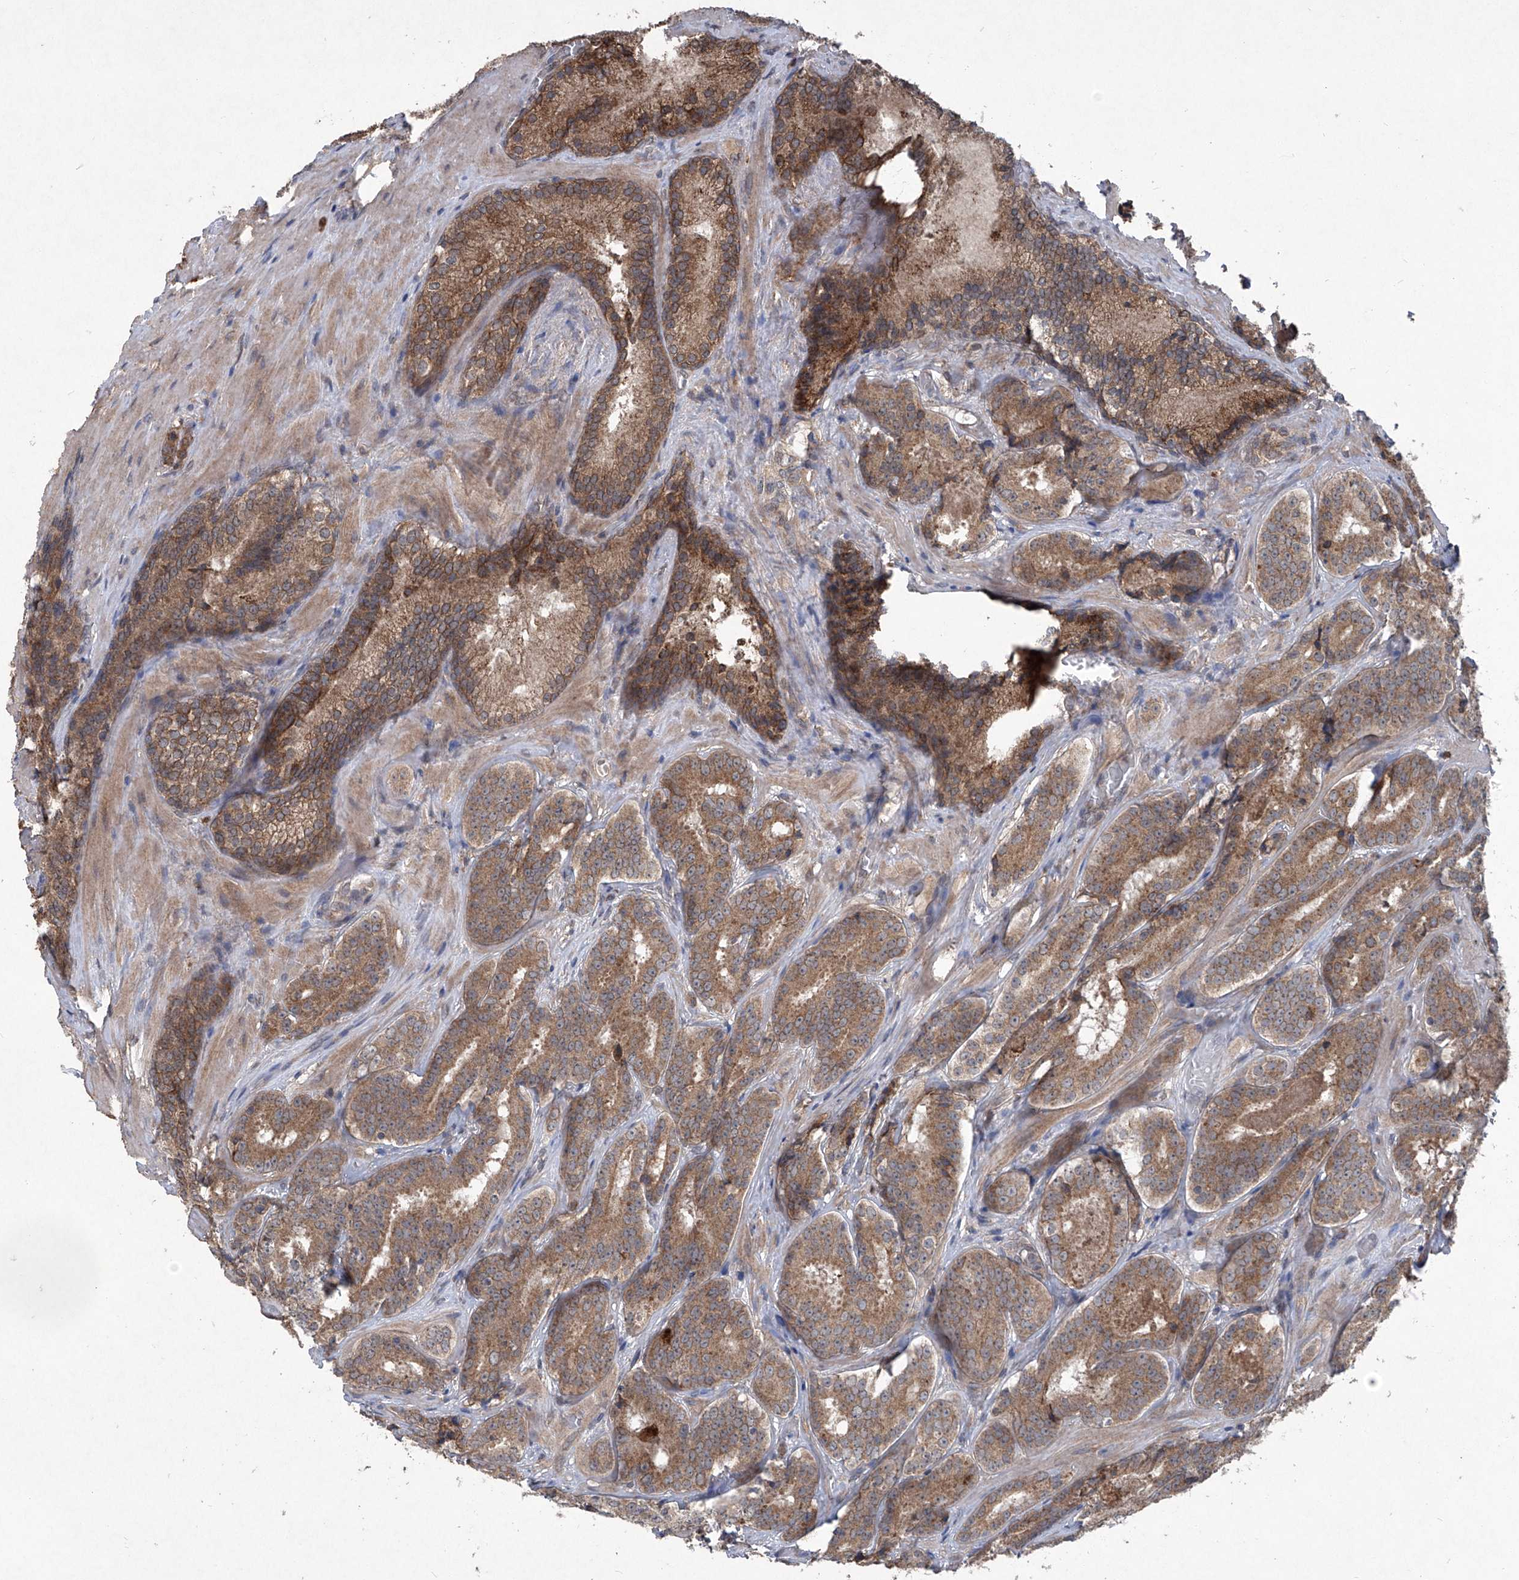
{"staining": {"intensity": "moderate", "quantity": ">75%", "location": "cytoplasmic/membranous"}, "tissue": "prostate cancer", "cell_type": "Tumor cells", "image_type": "cancer", "snomed": [{"axis": "morphology", "description": "Adenocarcinoma, High grade"}, {"axis": "topography", "description": "Prostate"}], "caption": "Prostate cancer stained with immunohistochemistry demonstrates moderate cytoplasmic/membranous expression in about >75% of tumor cells.", "gene": "SUMF2", "patient": {"sex": "male", "age": 57}}